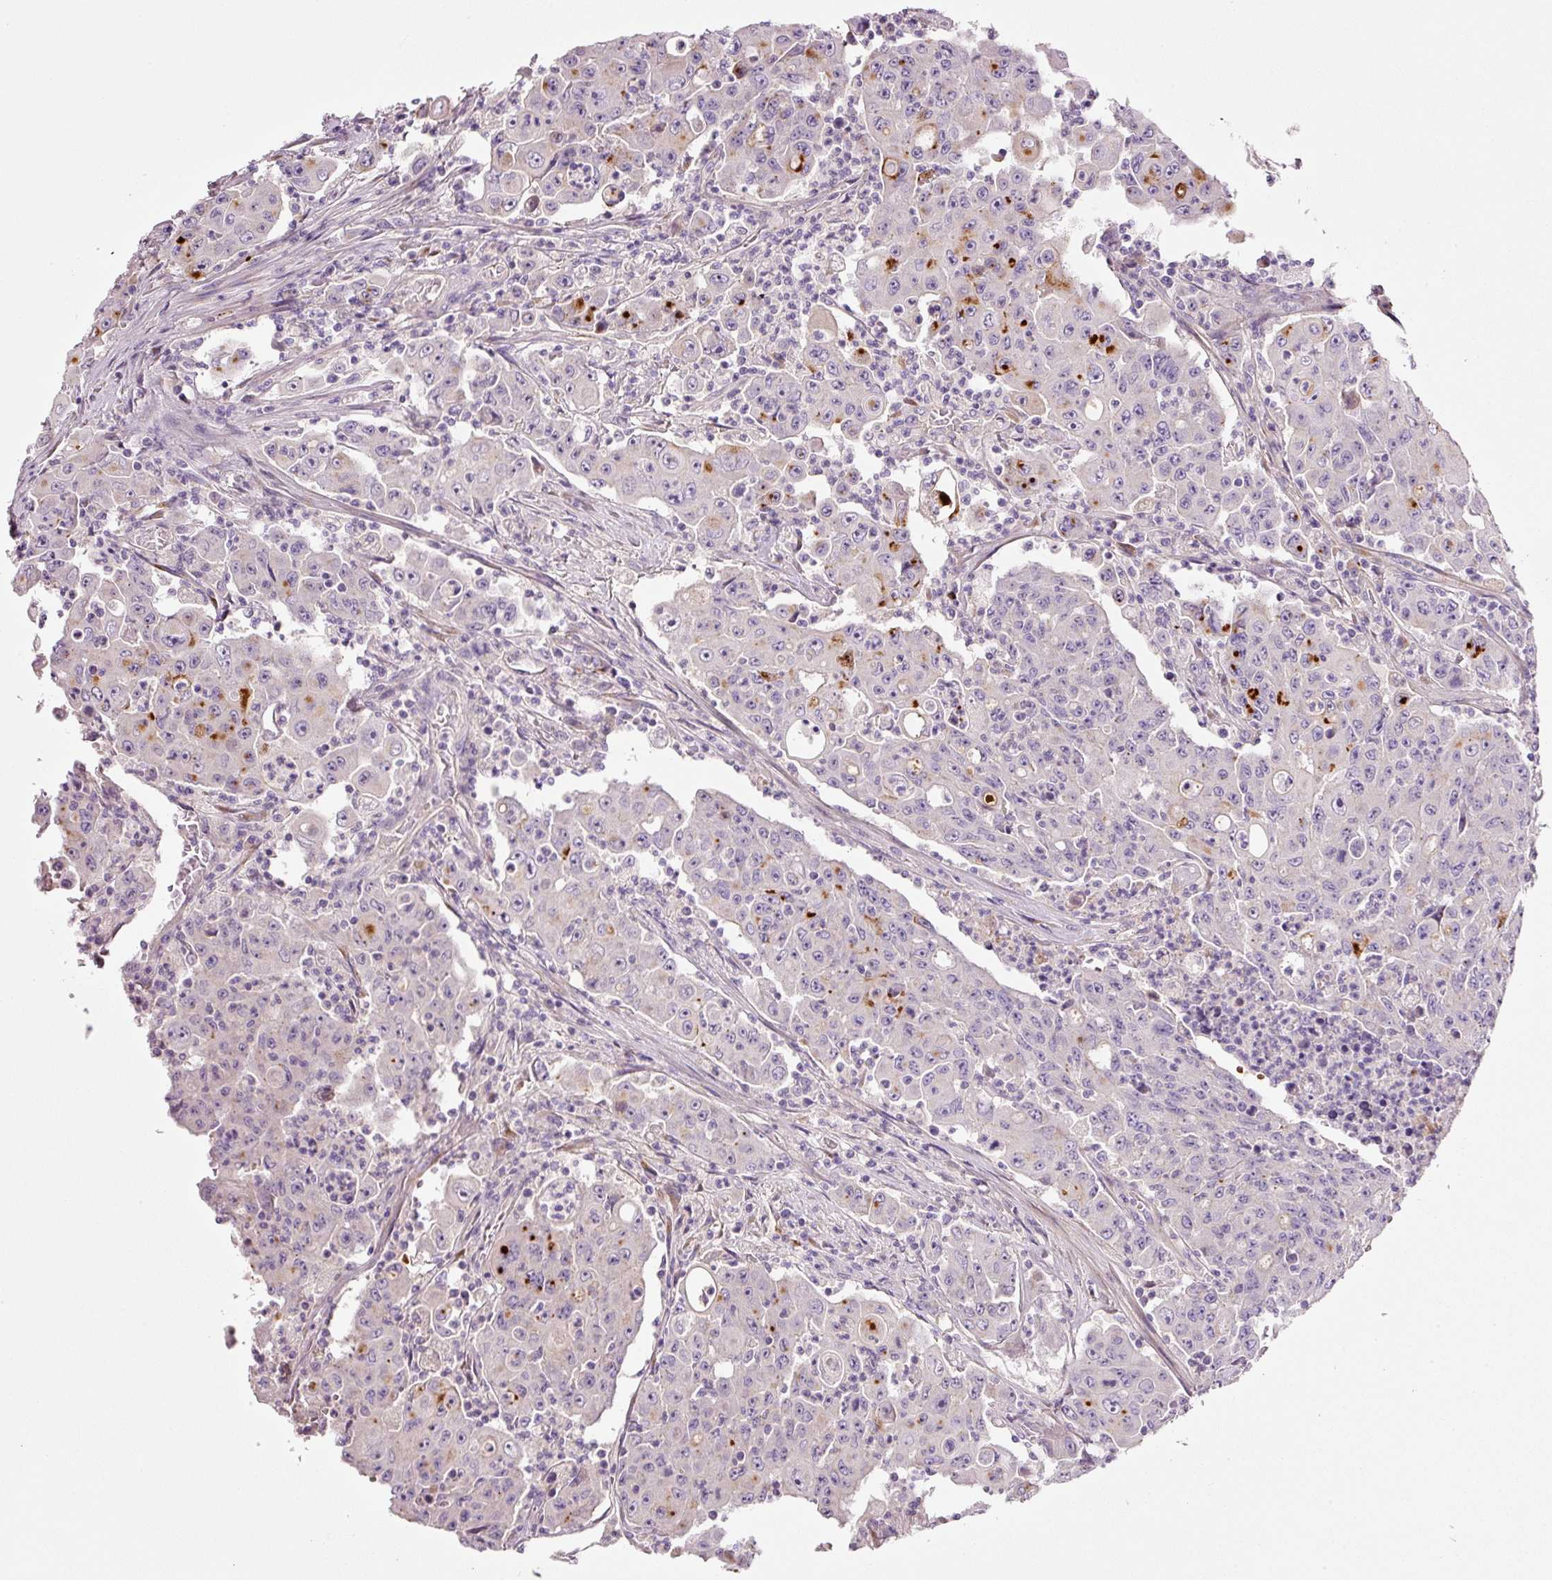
{"staining": {"intensity": "strong", "quantity": "<25%", "location": "cytoplasmic/membranous"}, "tissue": "colorectal cancer", "cell_type": "Tumor cells", "image_type": "cancer", "snomed": [{"axis": "morphology", "description": "Adenocarcinoma, NOS"}, {"axis": "topography", "description": "Colon"}], "caption": "A micrograph of colorectal cancer (adenocarcinoma) stained for a protein shows strong cytoplasmic/membranous brown staining in tumor cells.", "gene": "SOS2", "patient": {"sex": "male", "age": 51}}